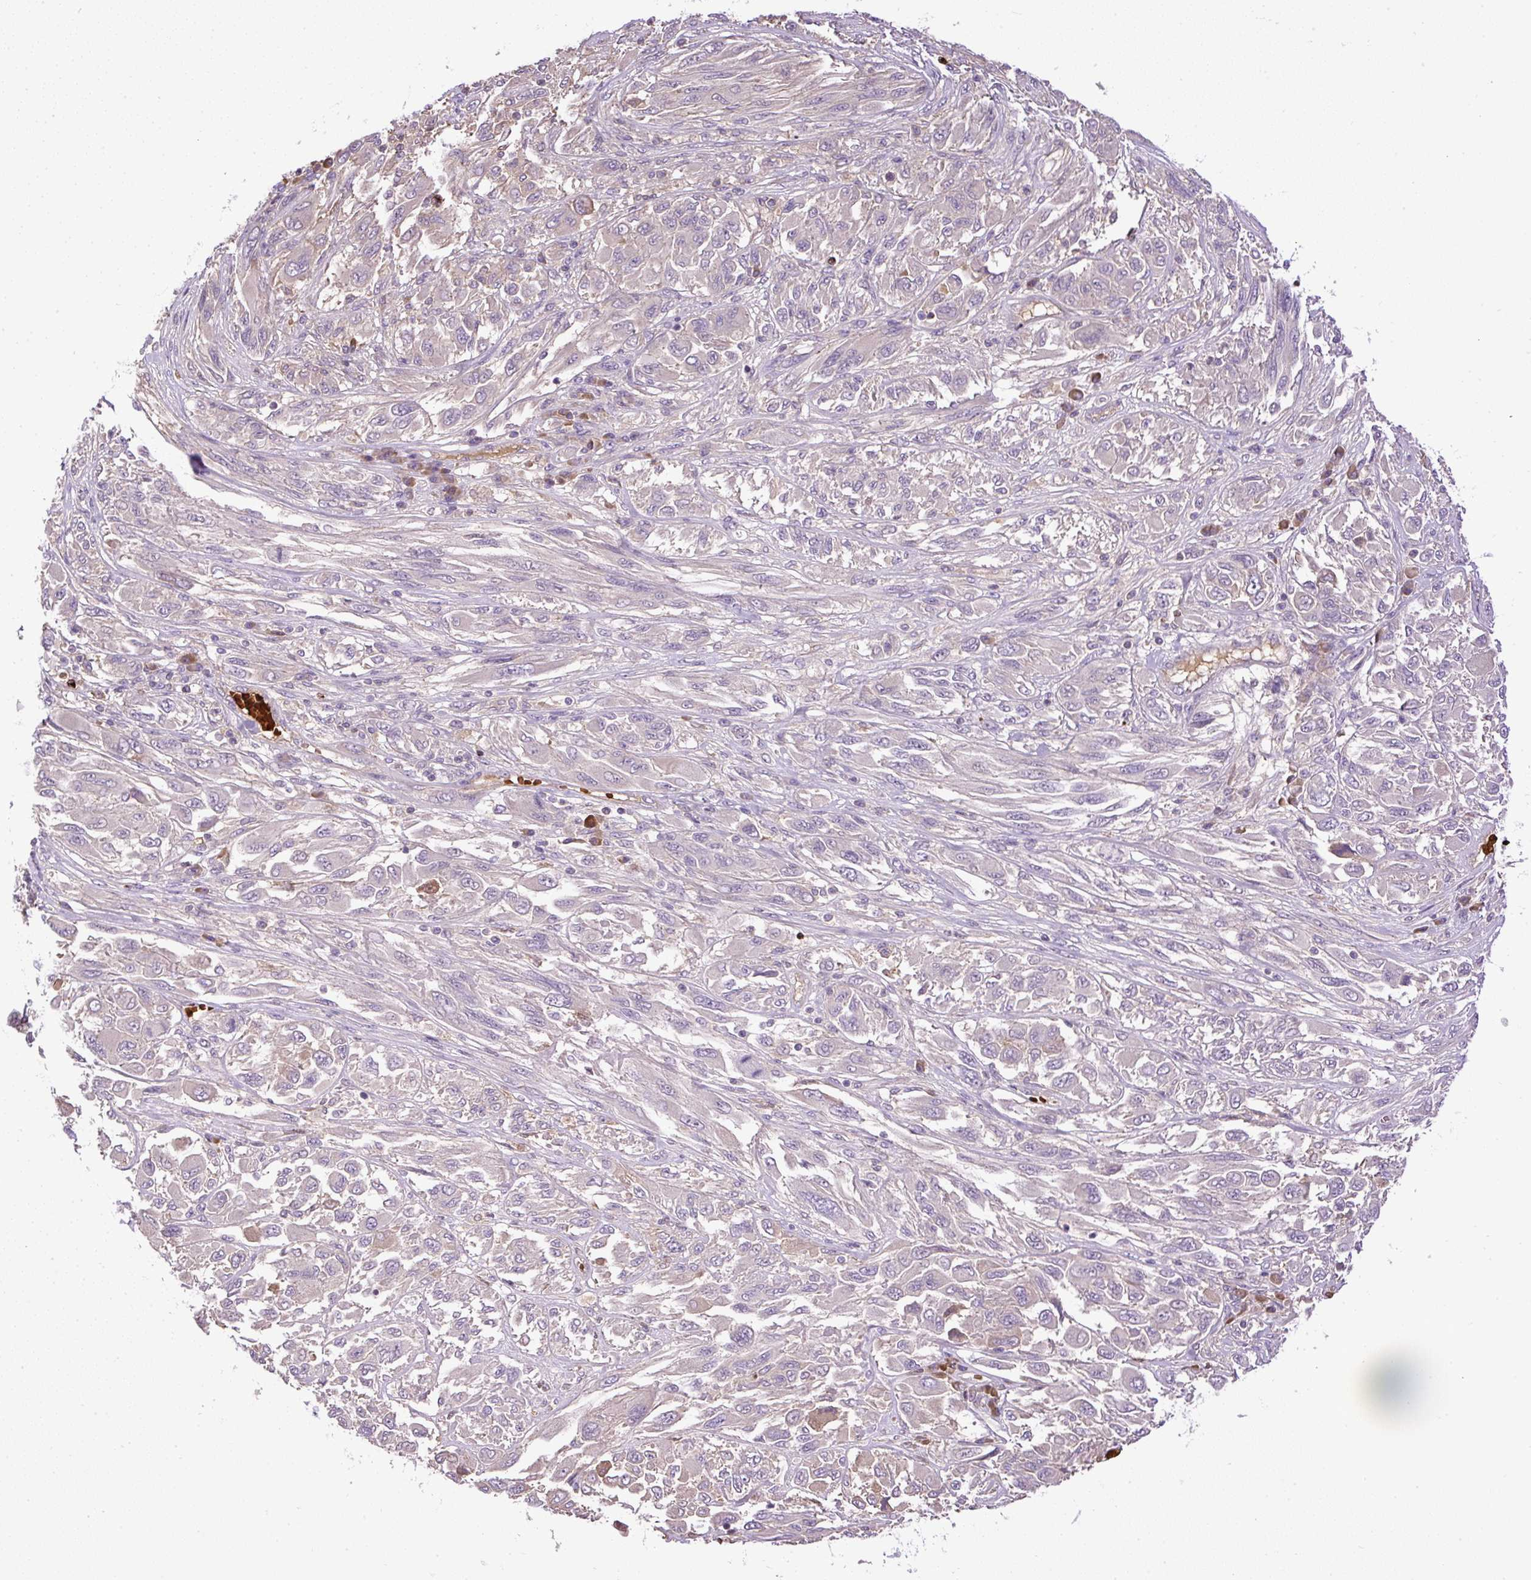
{"staining": {"intensity": "negative", "quantity": "none", "location": "none"}, "tissue": "melanoma", "cell_type": "Tumor cells", "image_type": "cancer", "snomed": [{"axis": "morphology", "description": "Malignant melanoma, NOS"}, {"axis": "topography", "description": "Skin"}], "caption": "An image of melanoma stained for a protein exhibits no brown staining in tumor cells.", "gene": "CXCL13", "patient": {"sex": "female", "age": 91}}